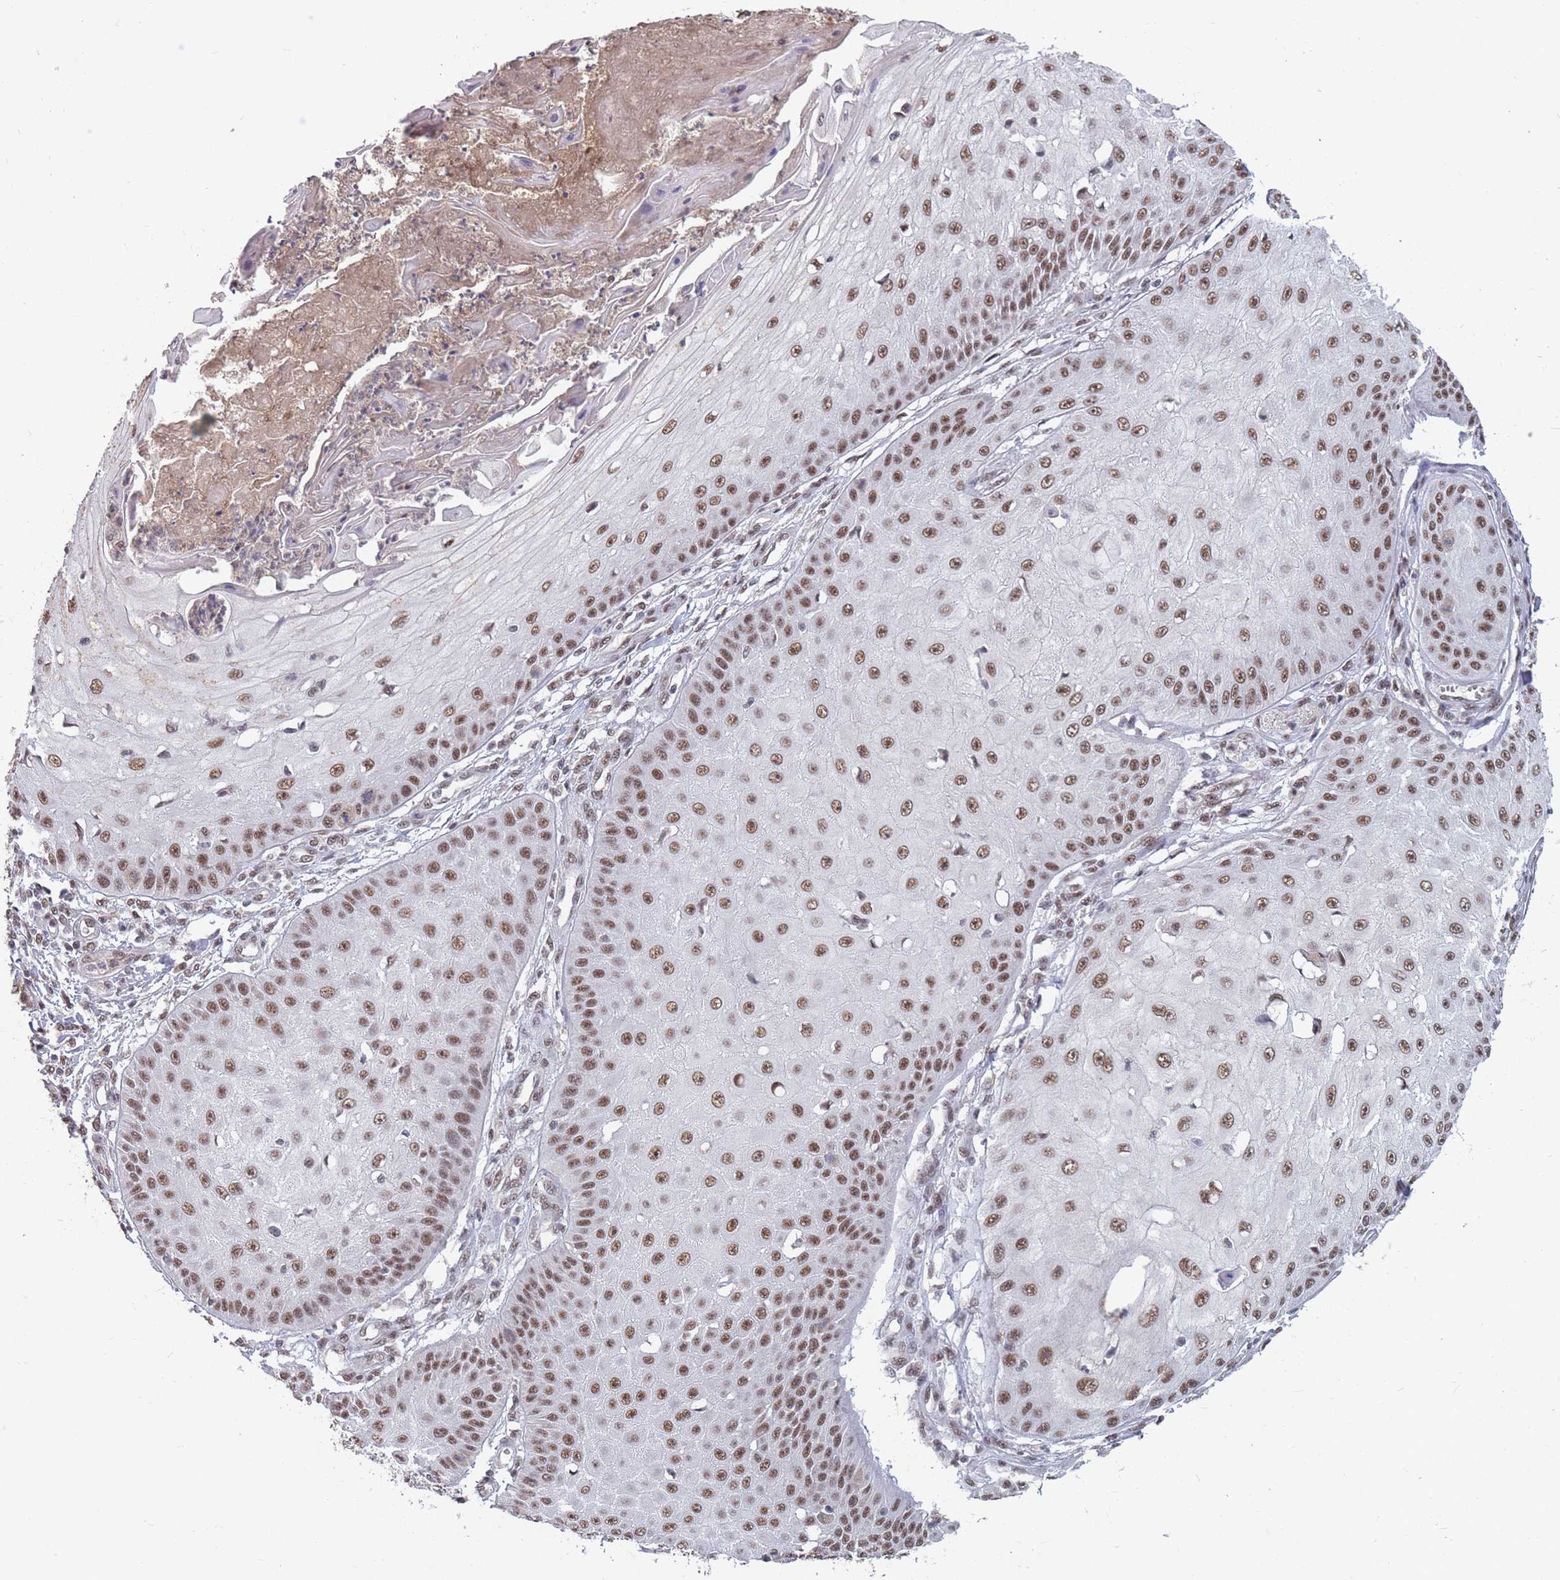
{"staining": {"intensity": "weak", "quantity": ">75%", "location": "nuclear"}, "tissue": "skin cancer", "cell_type": "Tumor cells", "image_type": "cancer", "snomed": [{"axis": "morphology", "description": "Squamous cell carcinoma, NOS"}, {"axis": "topography", "description": "Skin"}], "caption": "This is an image of immunohistochemistry (IHC) staining of squamous cell carcinoma (skin), which shows weak positivity in the nuclear of tumor cells.", "gene": "SNRPA1", "patient": {"sex": "male", "age": 70}}